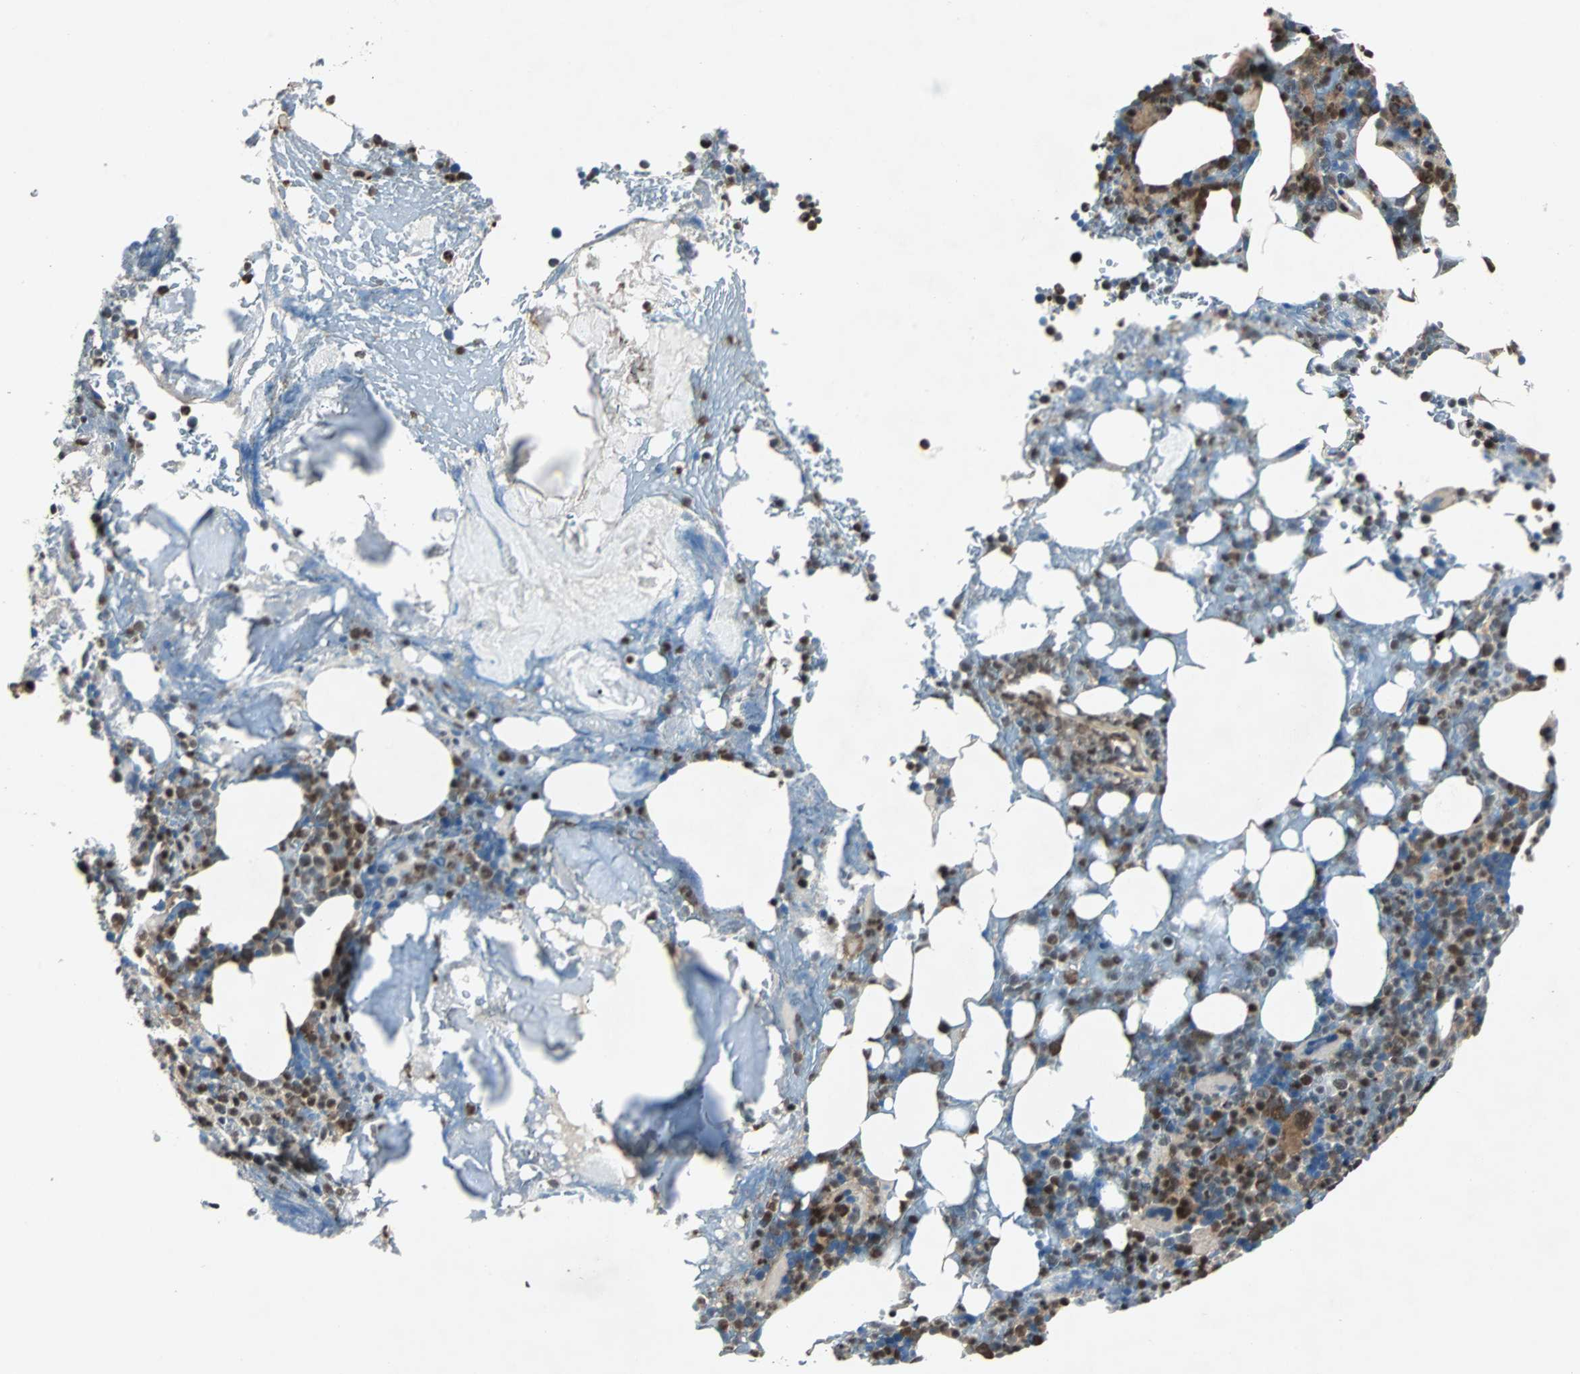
{"staining": {"intensity": "strong", "quantity": "25%-75%", "location": "cytoplasmic/membranous,nuclear"}, "tissue": "bone marrow", "cell_type": "Hematopoietic cells", "image_type": "normal", "snomed": [{"axis": "morphology", "description": "Normal tissue, NOS"}, {"axis": "topography", "description": "Bone marrow"}], "caption": "Hematopoietic cells show strong cytoplasmic/membranous,nuclear expression in about 25%-75% of cells in normal bone marrow. The protein is shown in brown color, while the nuclei are stained blue.", "gene": "ACLY", "patient": {"sex": "female", "age": 66}}